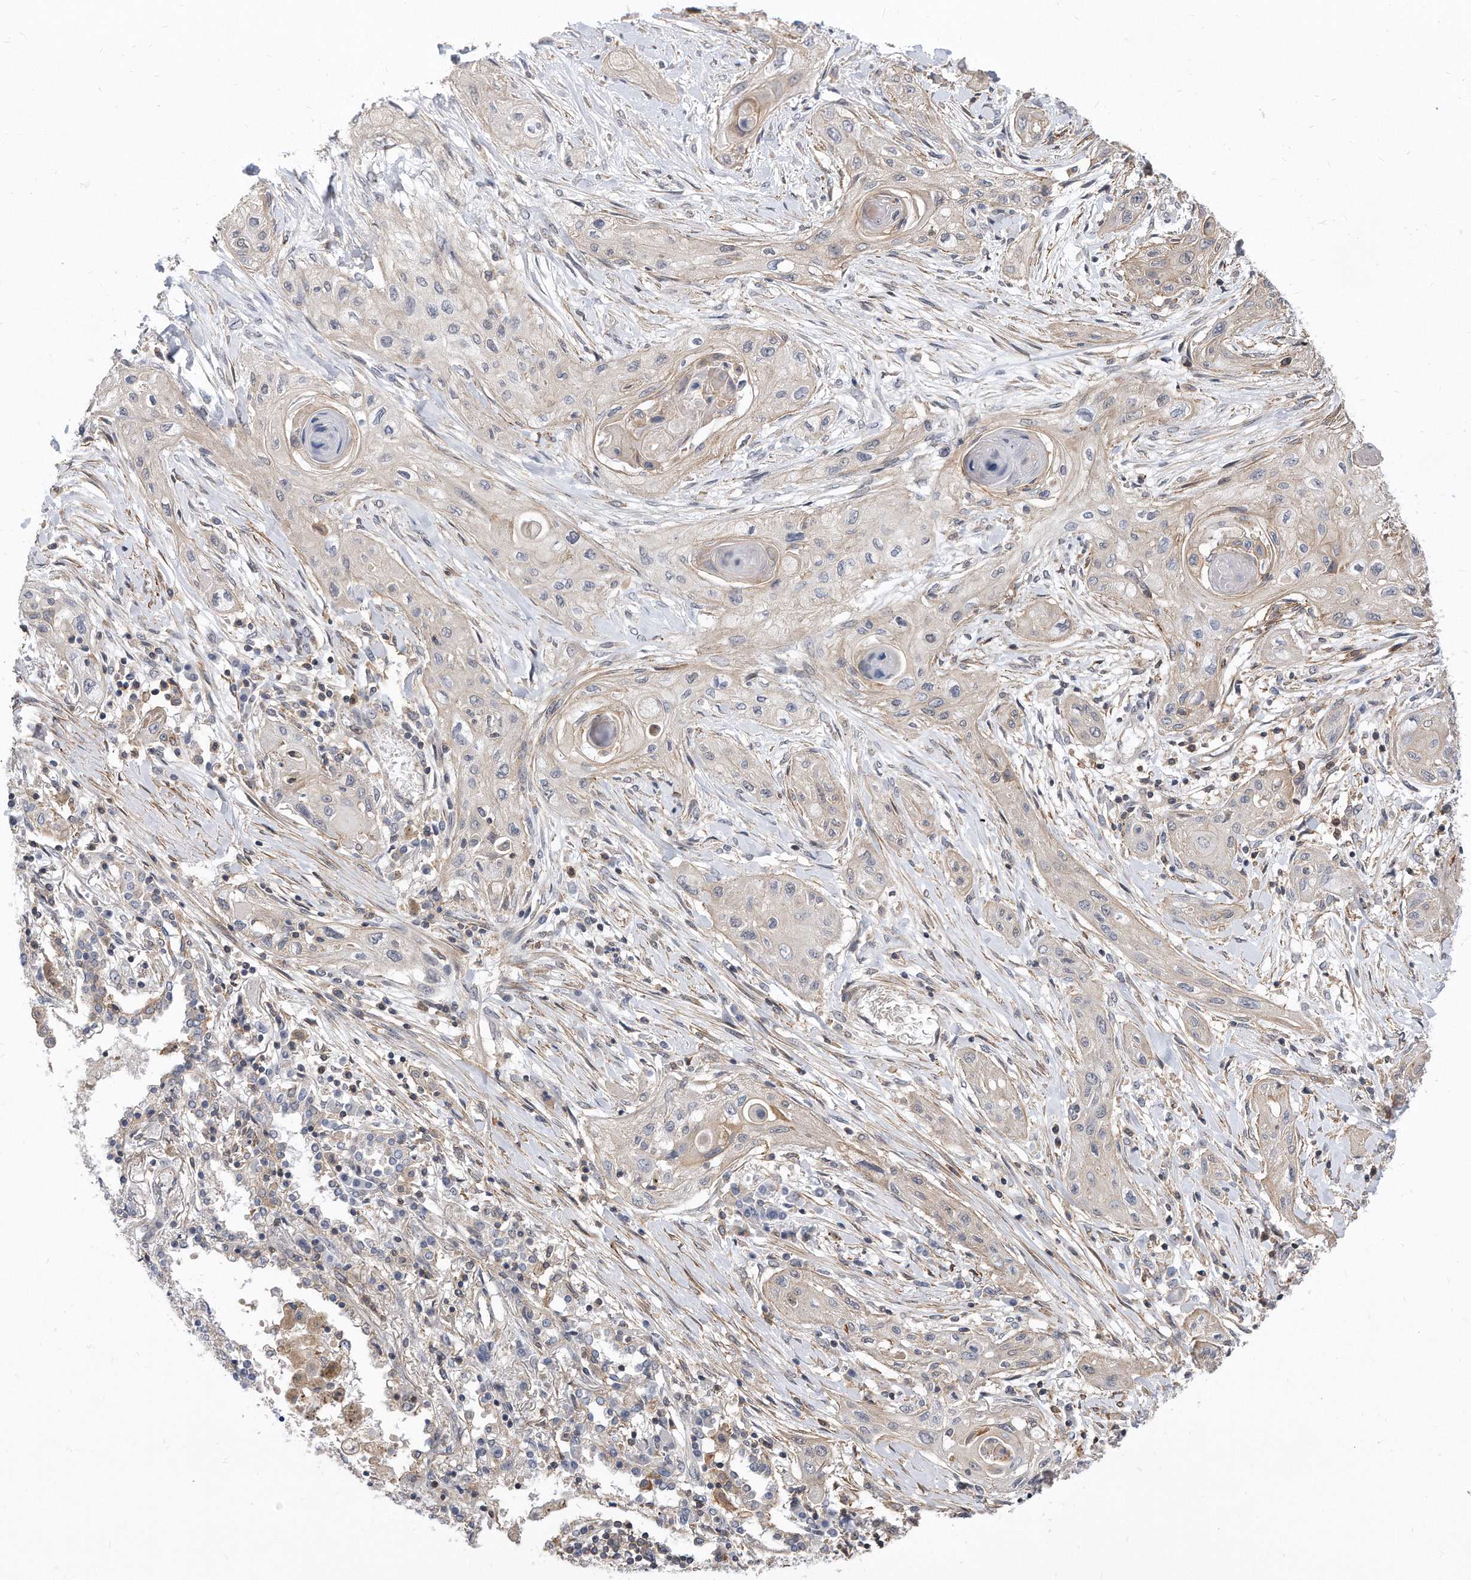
{"staining": {"intensity": "weak", "quantity": "<25%", "location": "cytoplasmic/membranous"}, "tissue": "lung cancer", "cell_type": "Tumor cells", "image_type": "cancer", "snomed": [{"axis": "morphology", "description": "Squamous cell carcinoma, NOS"}, {"axis": "topography", "description": "Lung"}], "caption": "An image of lung cancer stained for a protein reveals no brown staining in tumor cells.", "gene": "TCP1", "patient": {"sex": "female", "age": 47}}